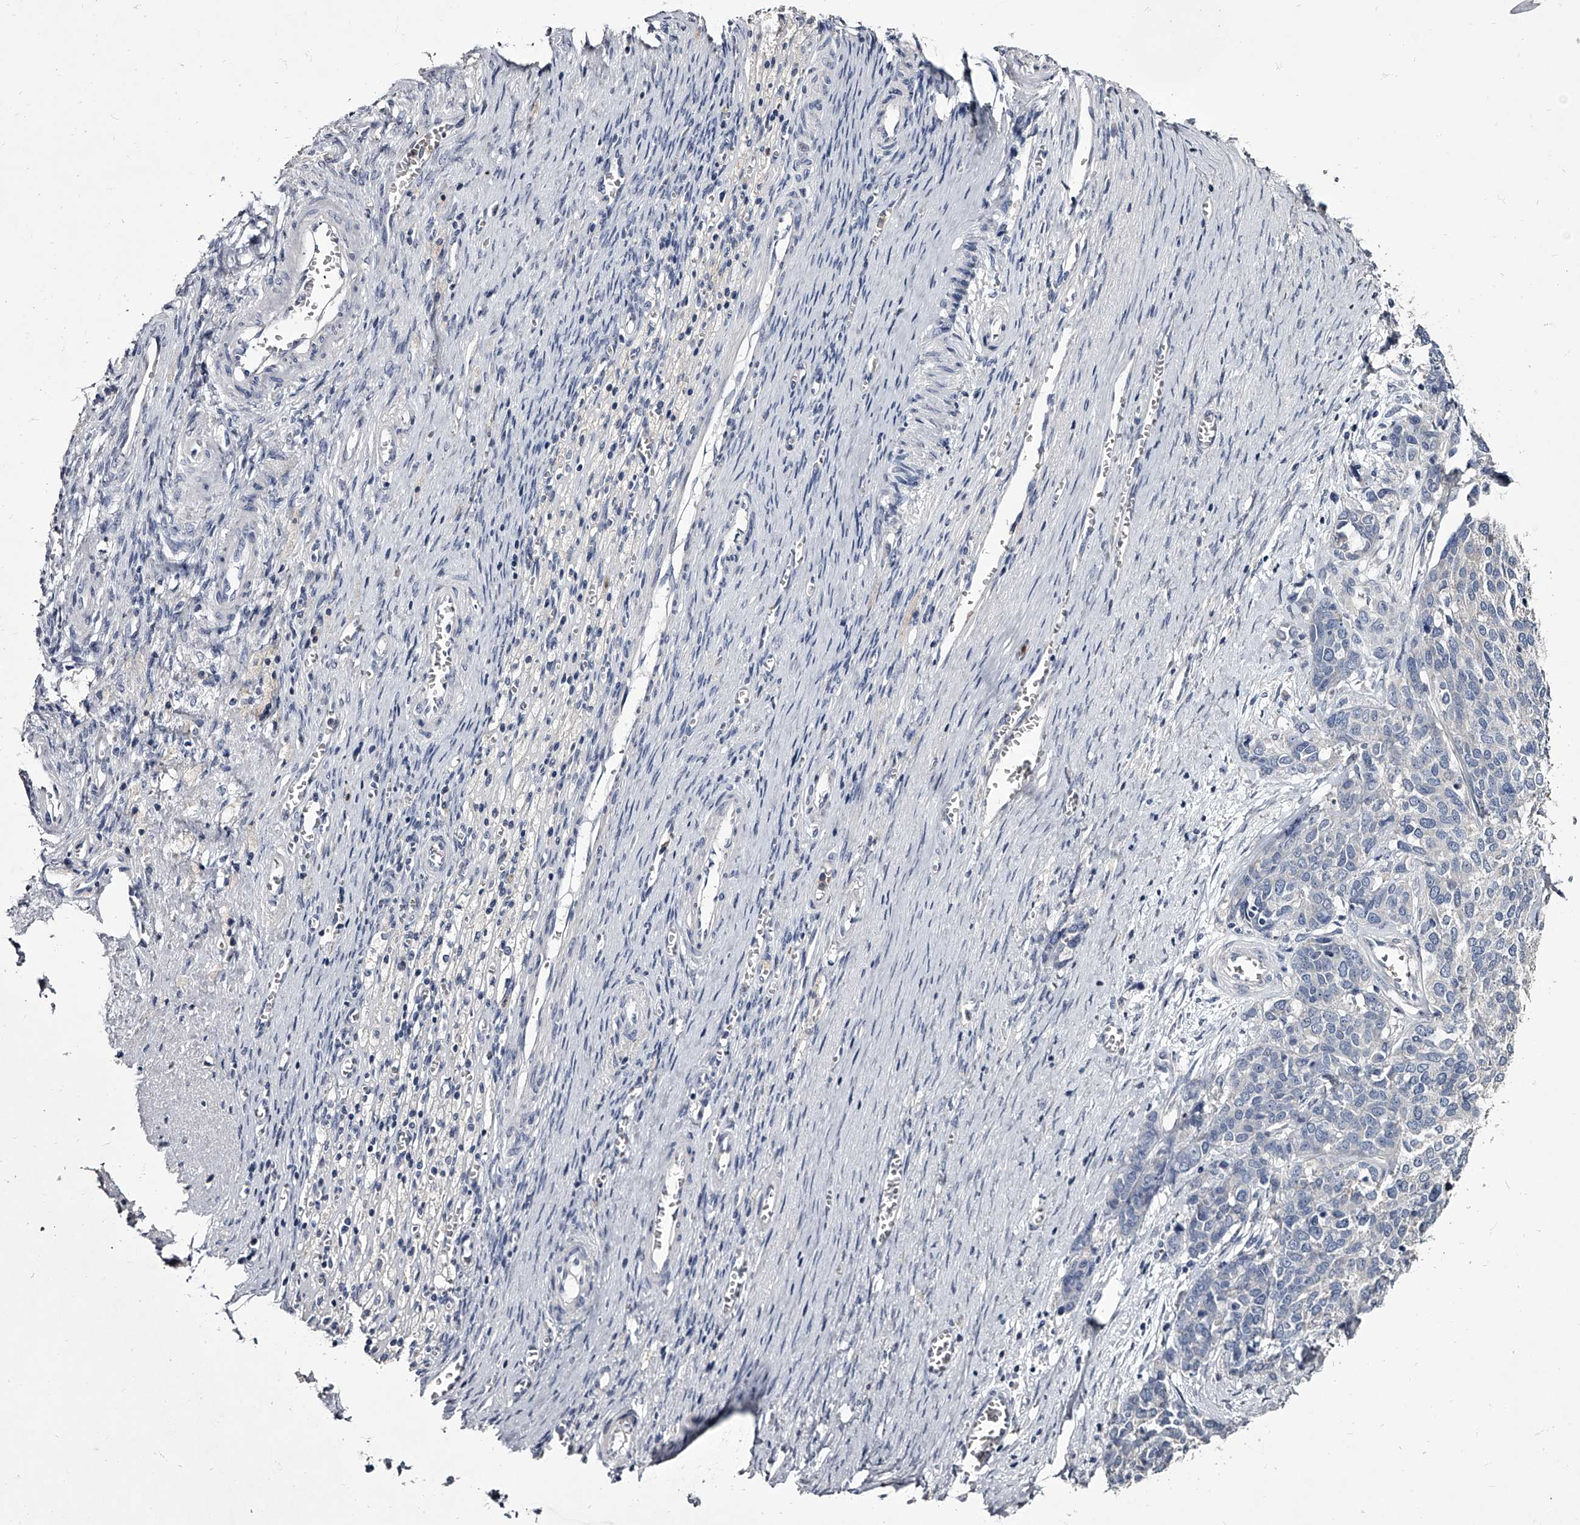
{"staining": {"intensity": "negative", "quantity": "none", "location": "none"}, "tissue": "ovarian cancer", "cell_type": "Tumor cells", "image_type": "cancer", "snomed": [{"axis": "morphology", "description": "Cystadenocarcinoma, serous, NOS"}, {"axis": "topography", "description": "Ovary"}], "caption": "Photomicrograph shows no protein expression in tumor cells of ovarian cancer tissue. Brightfield microscopy of immunohistochemistry stained with DAB (3,3'-diaminobenzidine) (brown) and hematoxylin (blue), captured at high magnification.", "gene": "GAPVD1", "patient": {"sex": "female", "age": 44}}